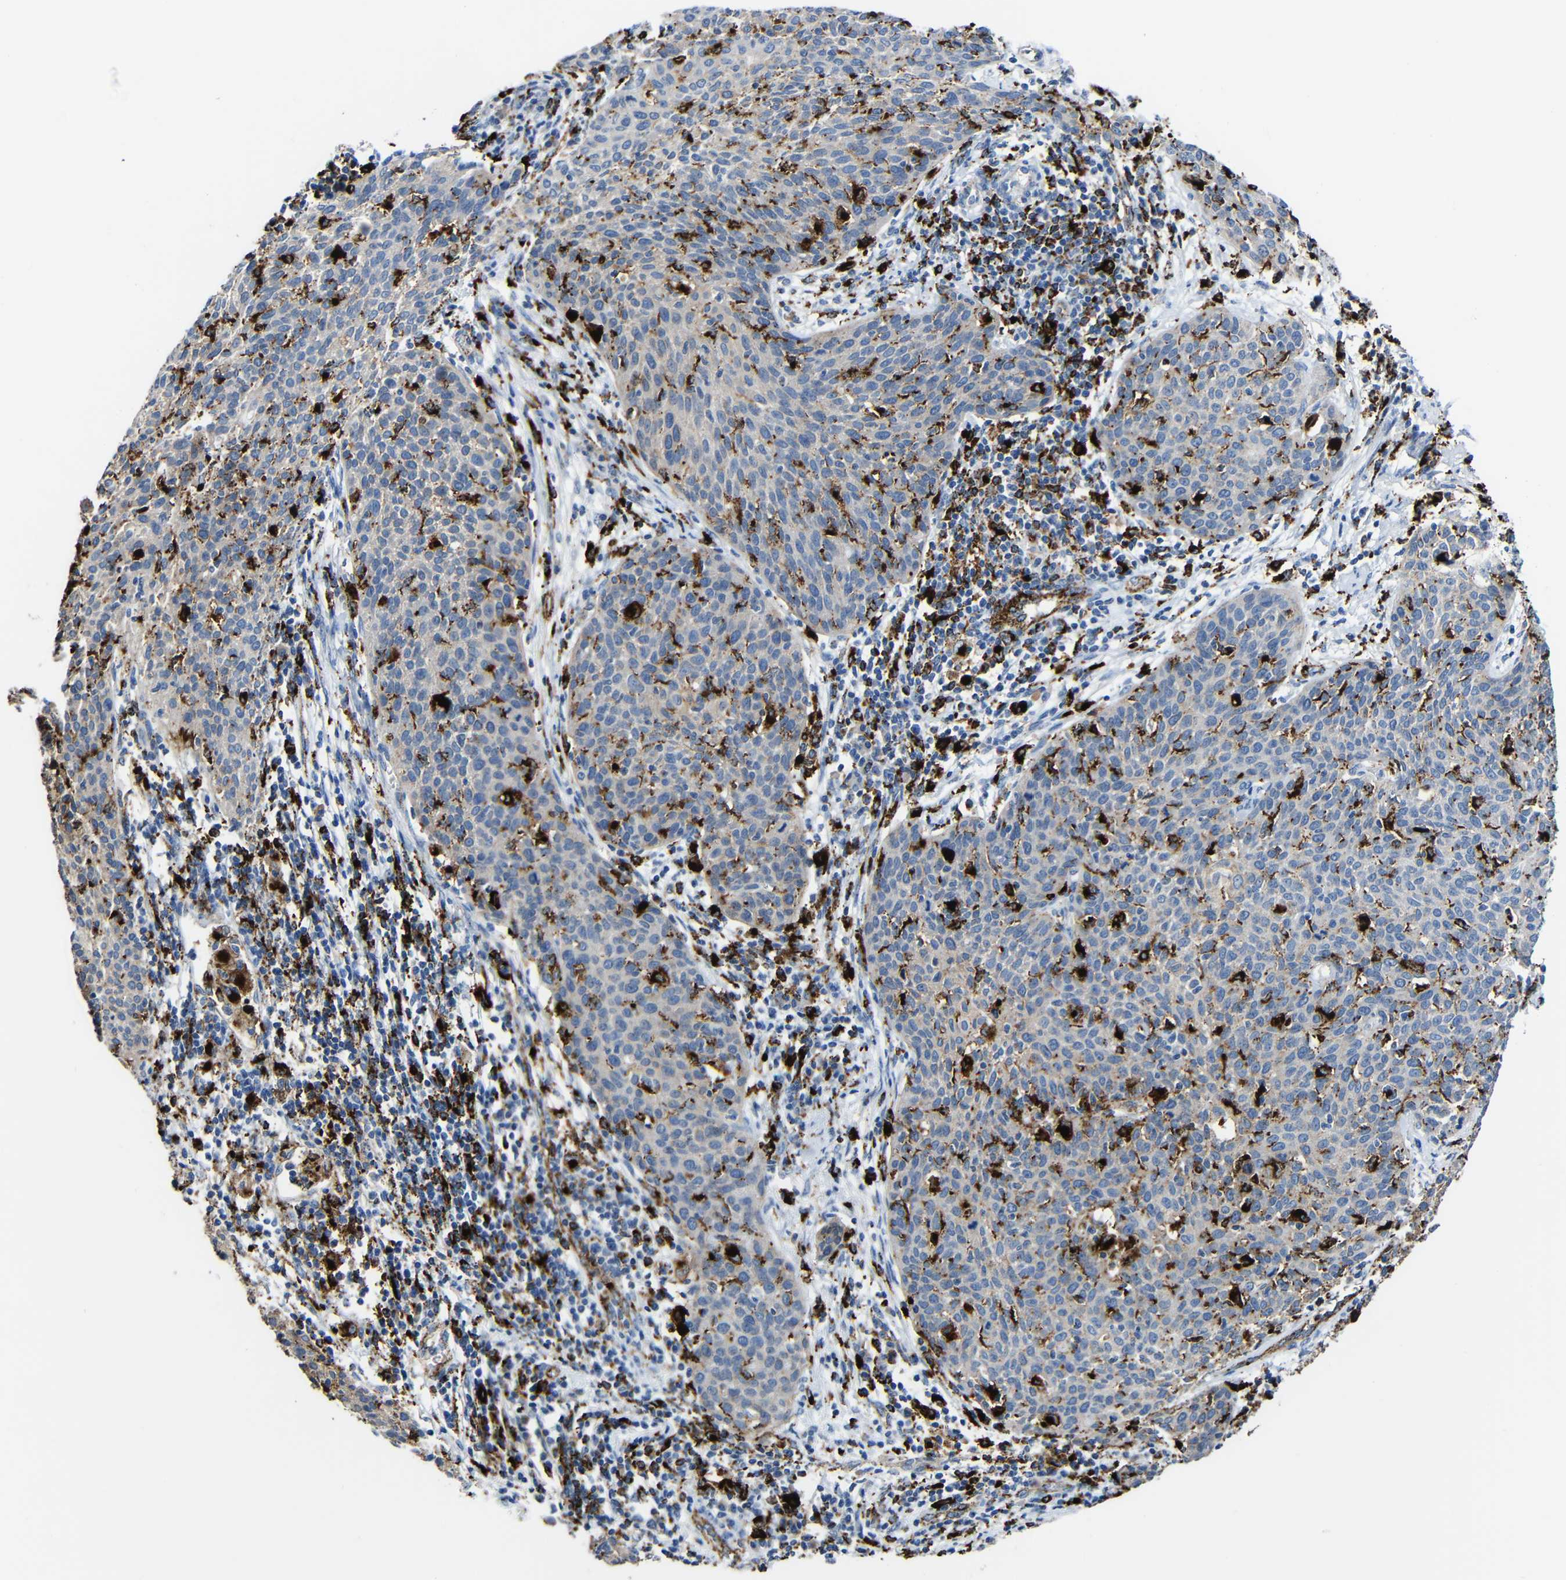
{"staining": {"intensity": "weak", "quantity": ">75%", "location": "cytoplasmic/membranous"}, "tissue": "cervical cancer", "cell_type": "Tumor cells", "image_type": "cancer", "snomed": [{"axis": "morphology", "description": "Squamous cell carcinoma, NOS"}, {"axis": "topography", "description": "Cervix"}], "caption": "DAB (3,3'-diaminobenzidine) immunohistochemical staining of cervical cancer (squamous cell carcinoma) demonstrates weak cytoplasmic/membranous protein staining in approximately >75% of tumor cells.", "gene": "HLA-DMA", "patient": {"sex": "female", "age": 38}}